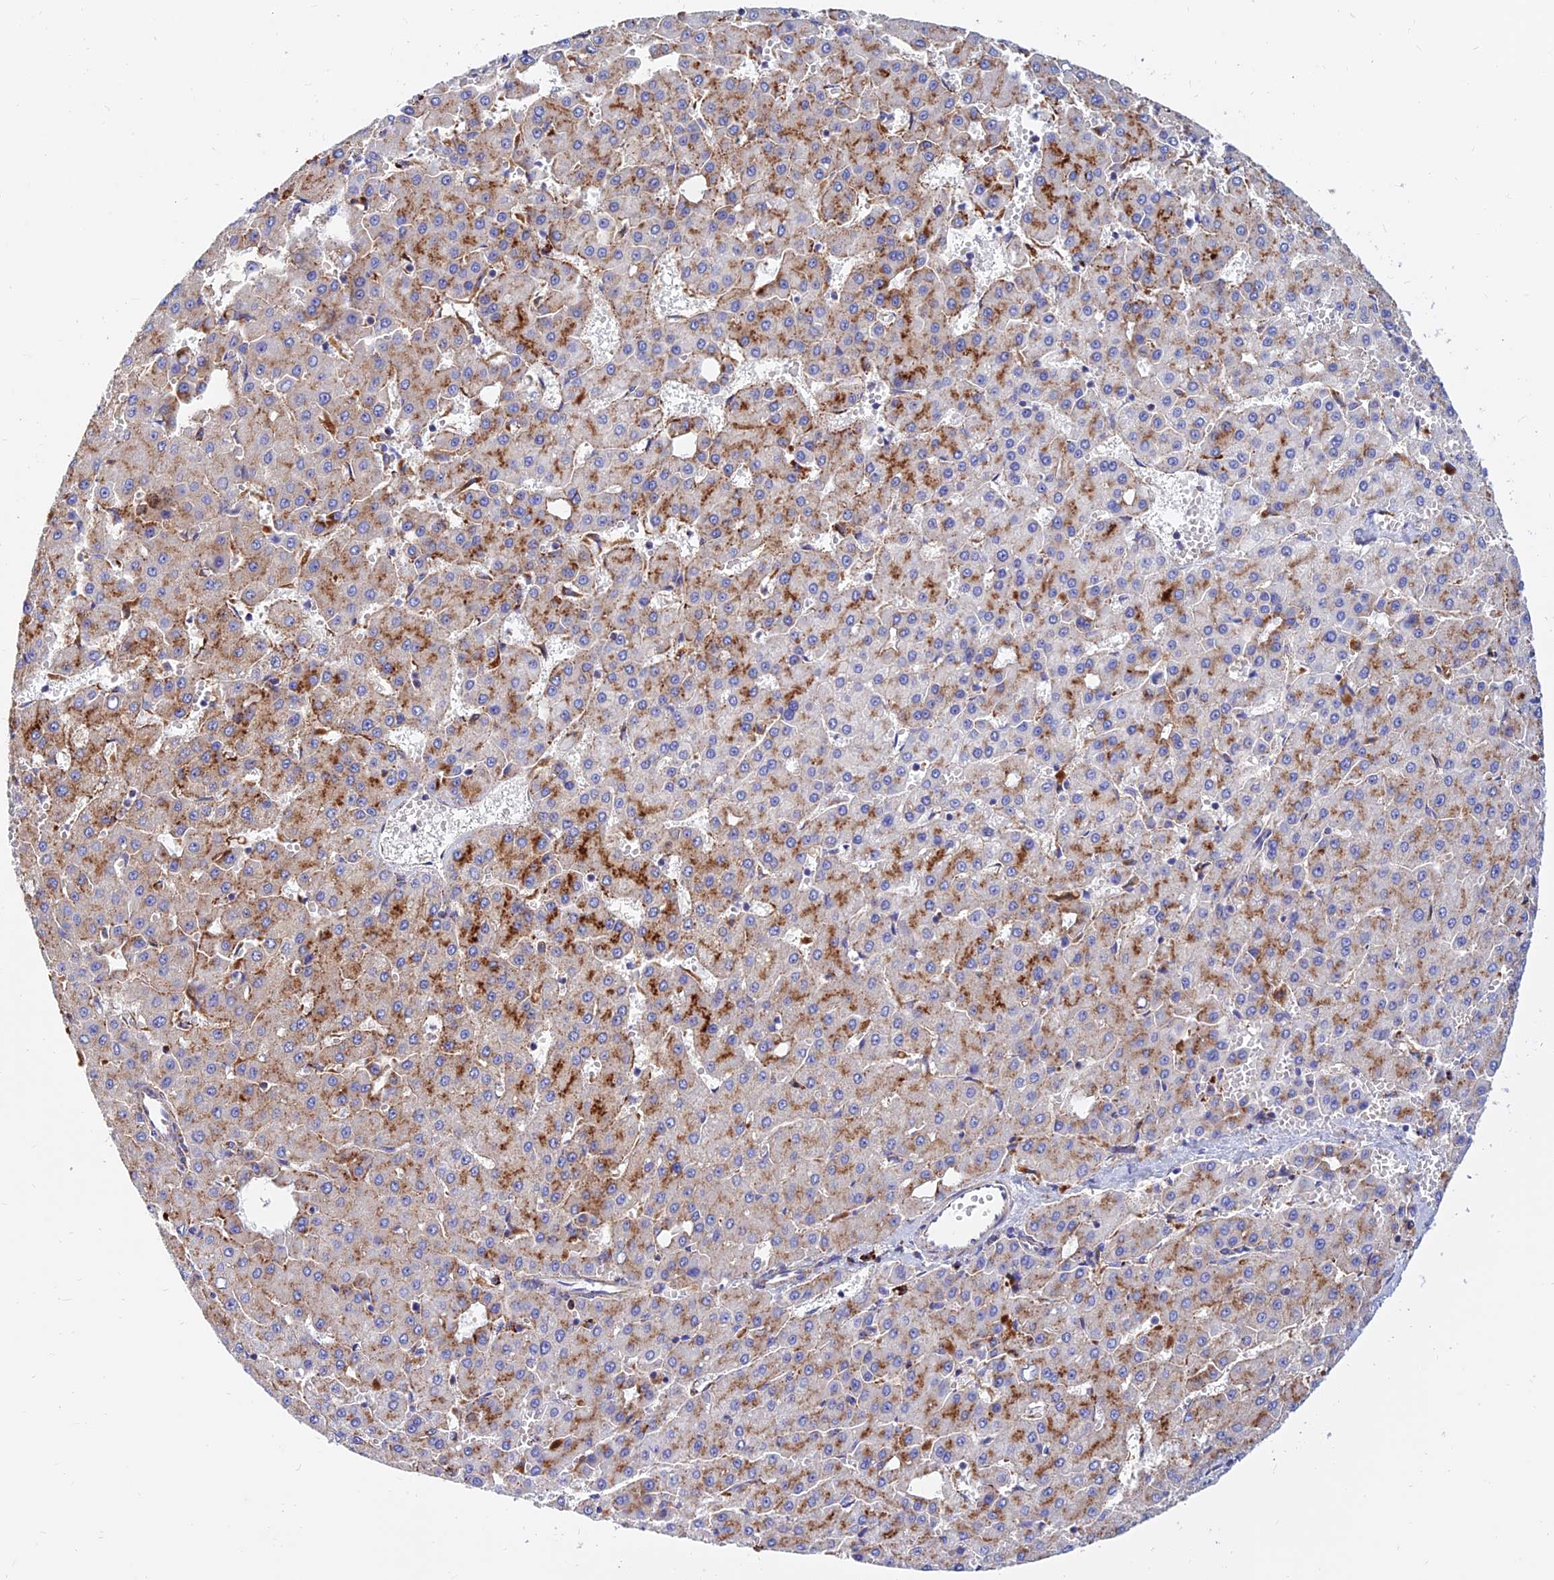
{"staining": {"intensity": "moderate", "quantity": ">75%", "location": "cytoplasmic/membranous"}, "tissue": "liver cancer", "cell_type": "Tumor cells", "image_type": "cancer", "snomed": [{"axis": "morphology", "description": "Carcinoma, Hepatocellular, NOS"}, {"axis": "topography", "description": "Liver"}], "caption": "IHC (DAB) staining of human liver cancer reveals moderate cytoplasmic/membranous protein positivity in approximately >75% of tumor cells. Nuclei are stained in blue.", "gene": "SPNS1", "patient": {"sex": "male", "age": 47}}